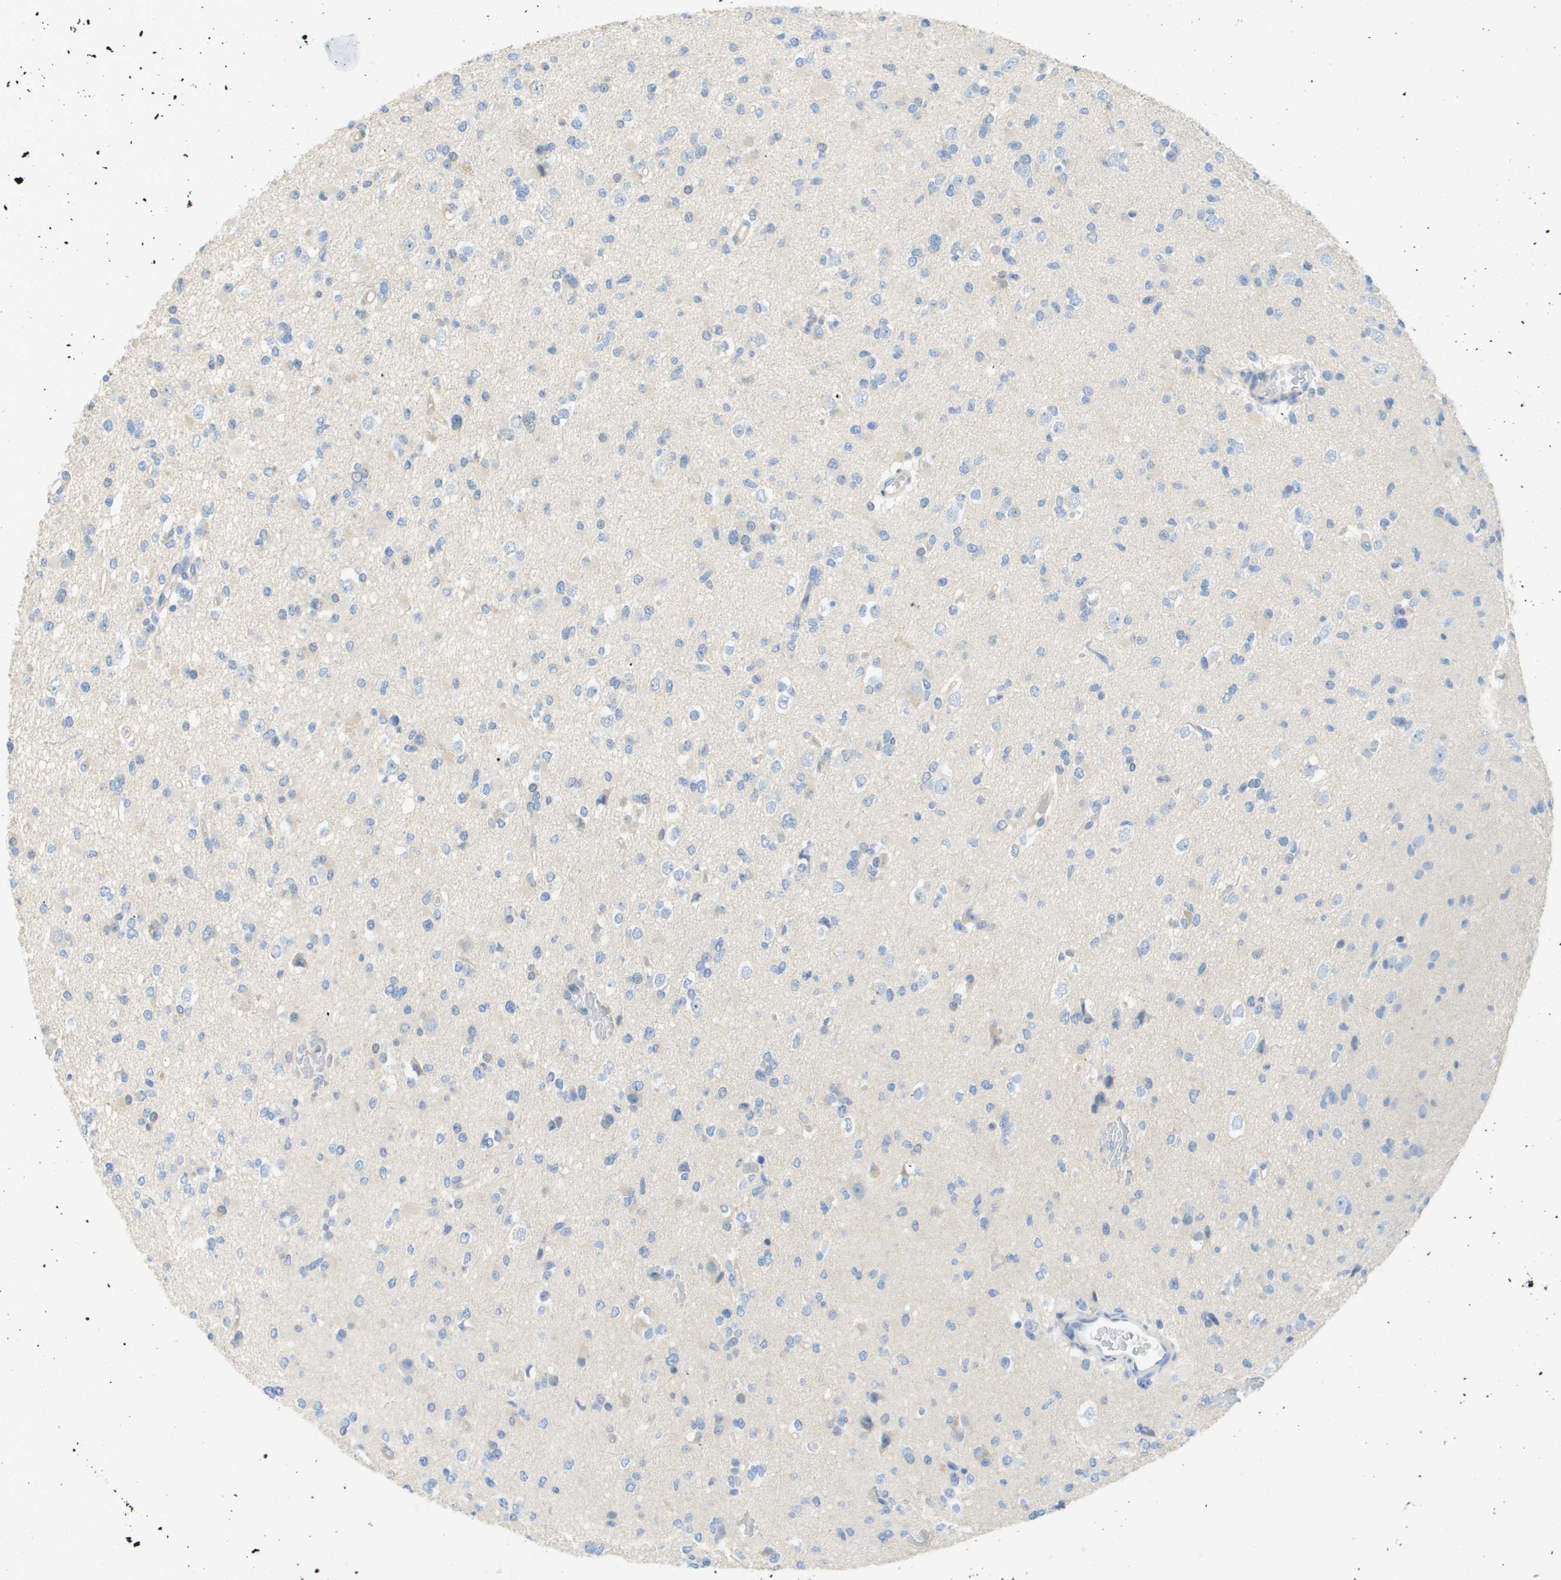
{"staining": {"intensity": "negative", "quantity": "none", "location": "none"}, "tissue": "glioma", "cell_type": "Tumor cells", "image_type": "cancer", "snomed": [{"axis": "morphology", "description": "Glioma, malignant, Low grade"}, {"axis": "topography", "description": "Brain"}], "caption": "This histopathology image is of glioma stained with immunohistochemistry to label a protein in brown with the nuclei are counter-stained blue. There is no staining in tumor cells.", "gene": "MYL3", "patient": {"sex": "female", "age": 22}}